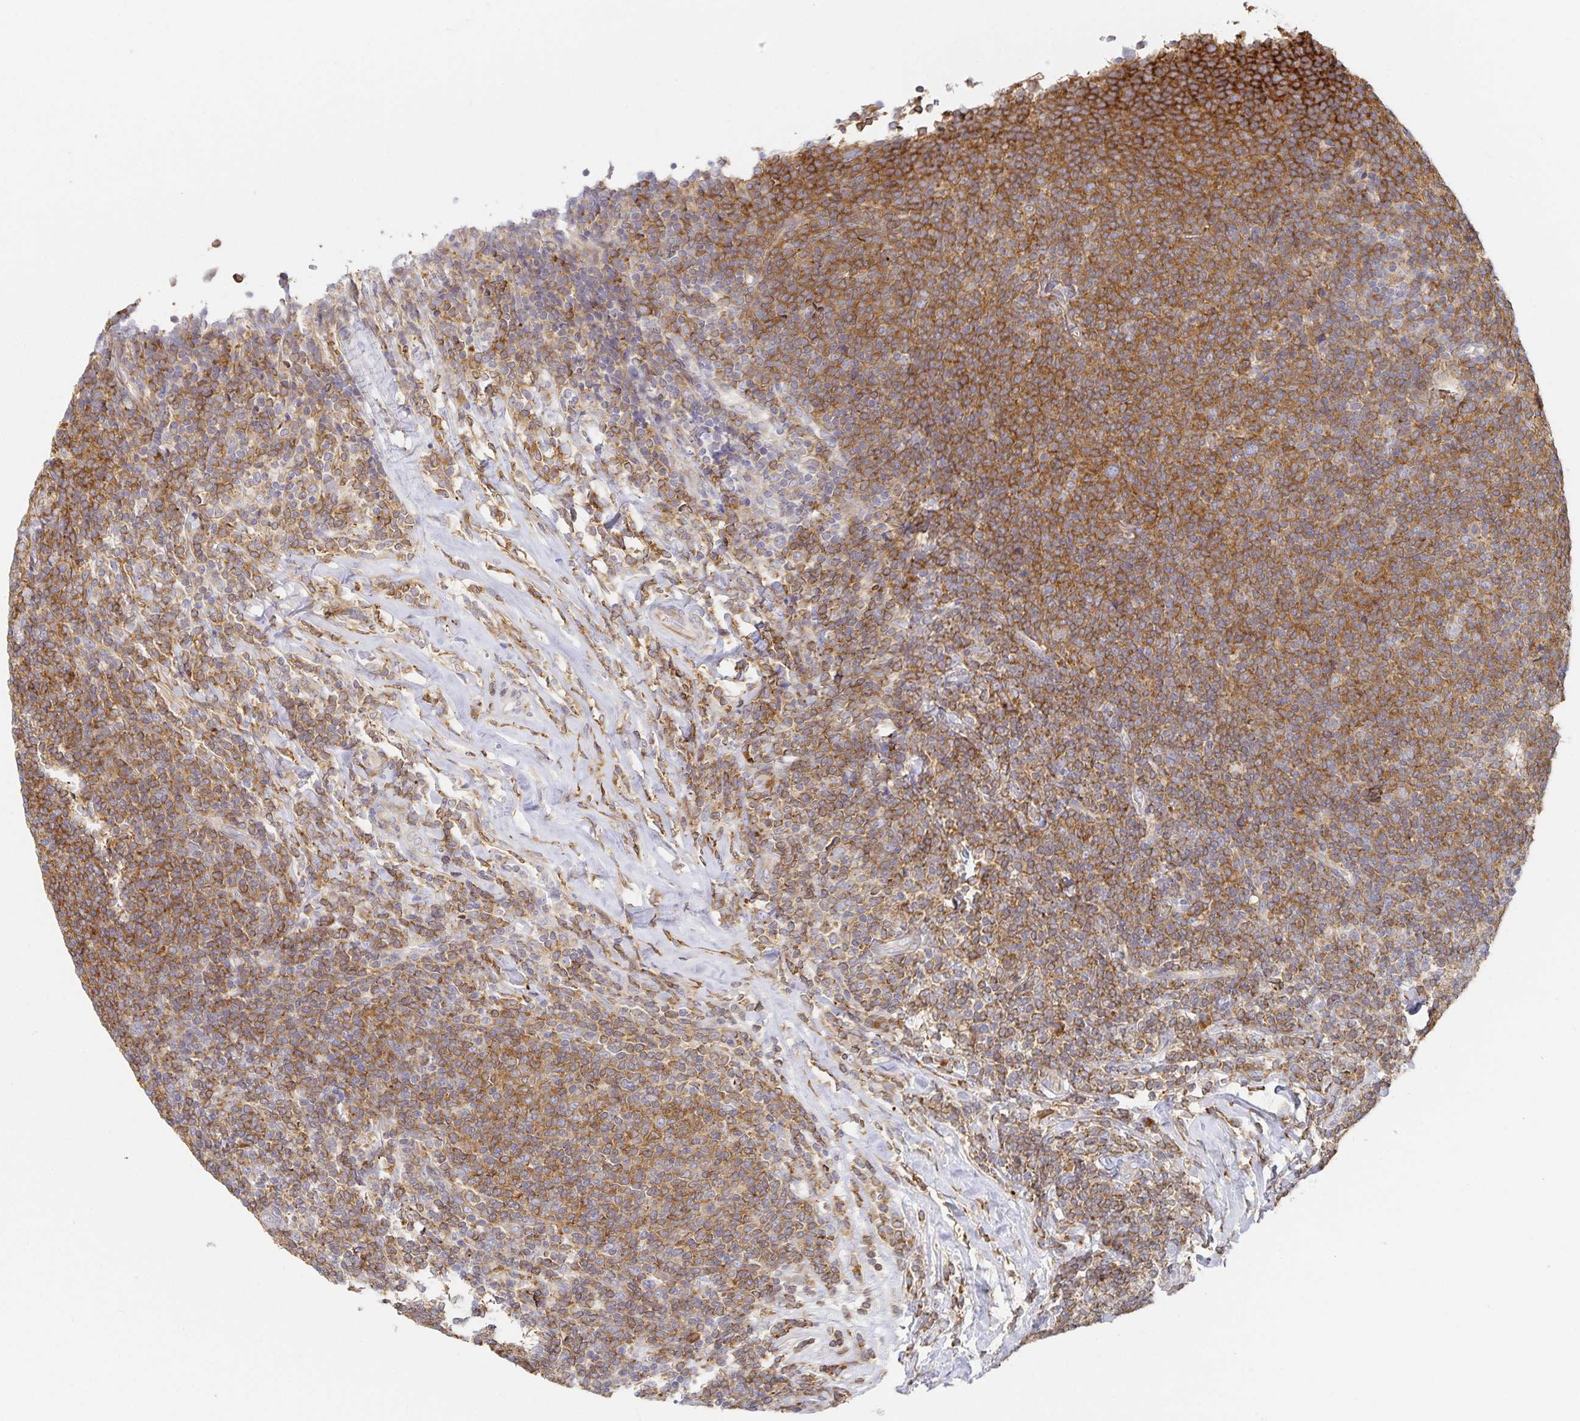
{"staining": {"intensity": "moderate", "quantity": ">75%", "location": "cytoplasmic/membranous"}, "tissue": "lymphoma", "cell_type": "Tumor cells", "image_type": "cancer", "snomed": [{"axis": "morphology", "description": "Malignant lymphoma, non-Hodgkin's type, Low grade"}, {"axis": "topography", "description": "Lymph node"}], "caption": "About >75% of tumor cells in lymphoma demonstrate moderate cytoplasmic/membranous protein expression as visualized by brown immunohistochemical staining.", "gene": "NOMO1", "patient": {"sex": "male", "age": 52}}